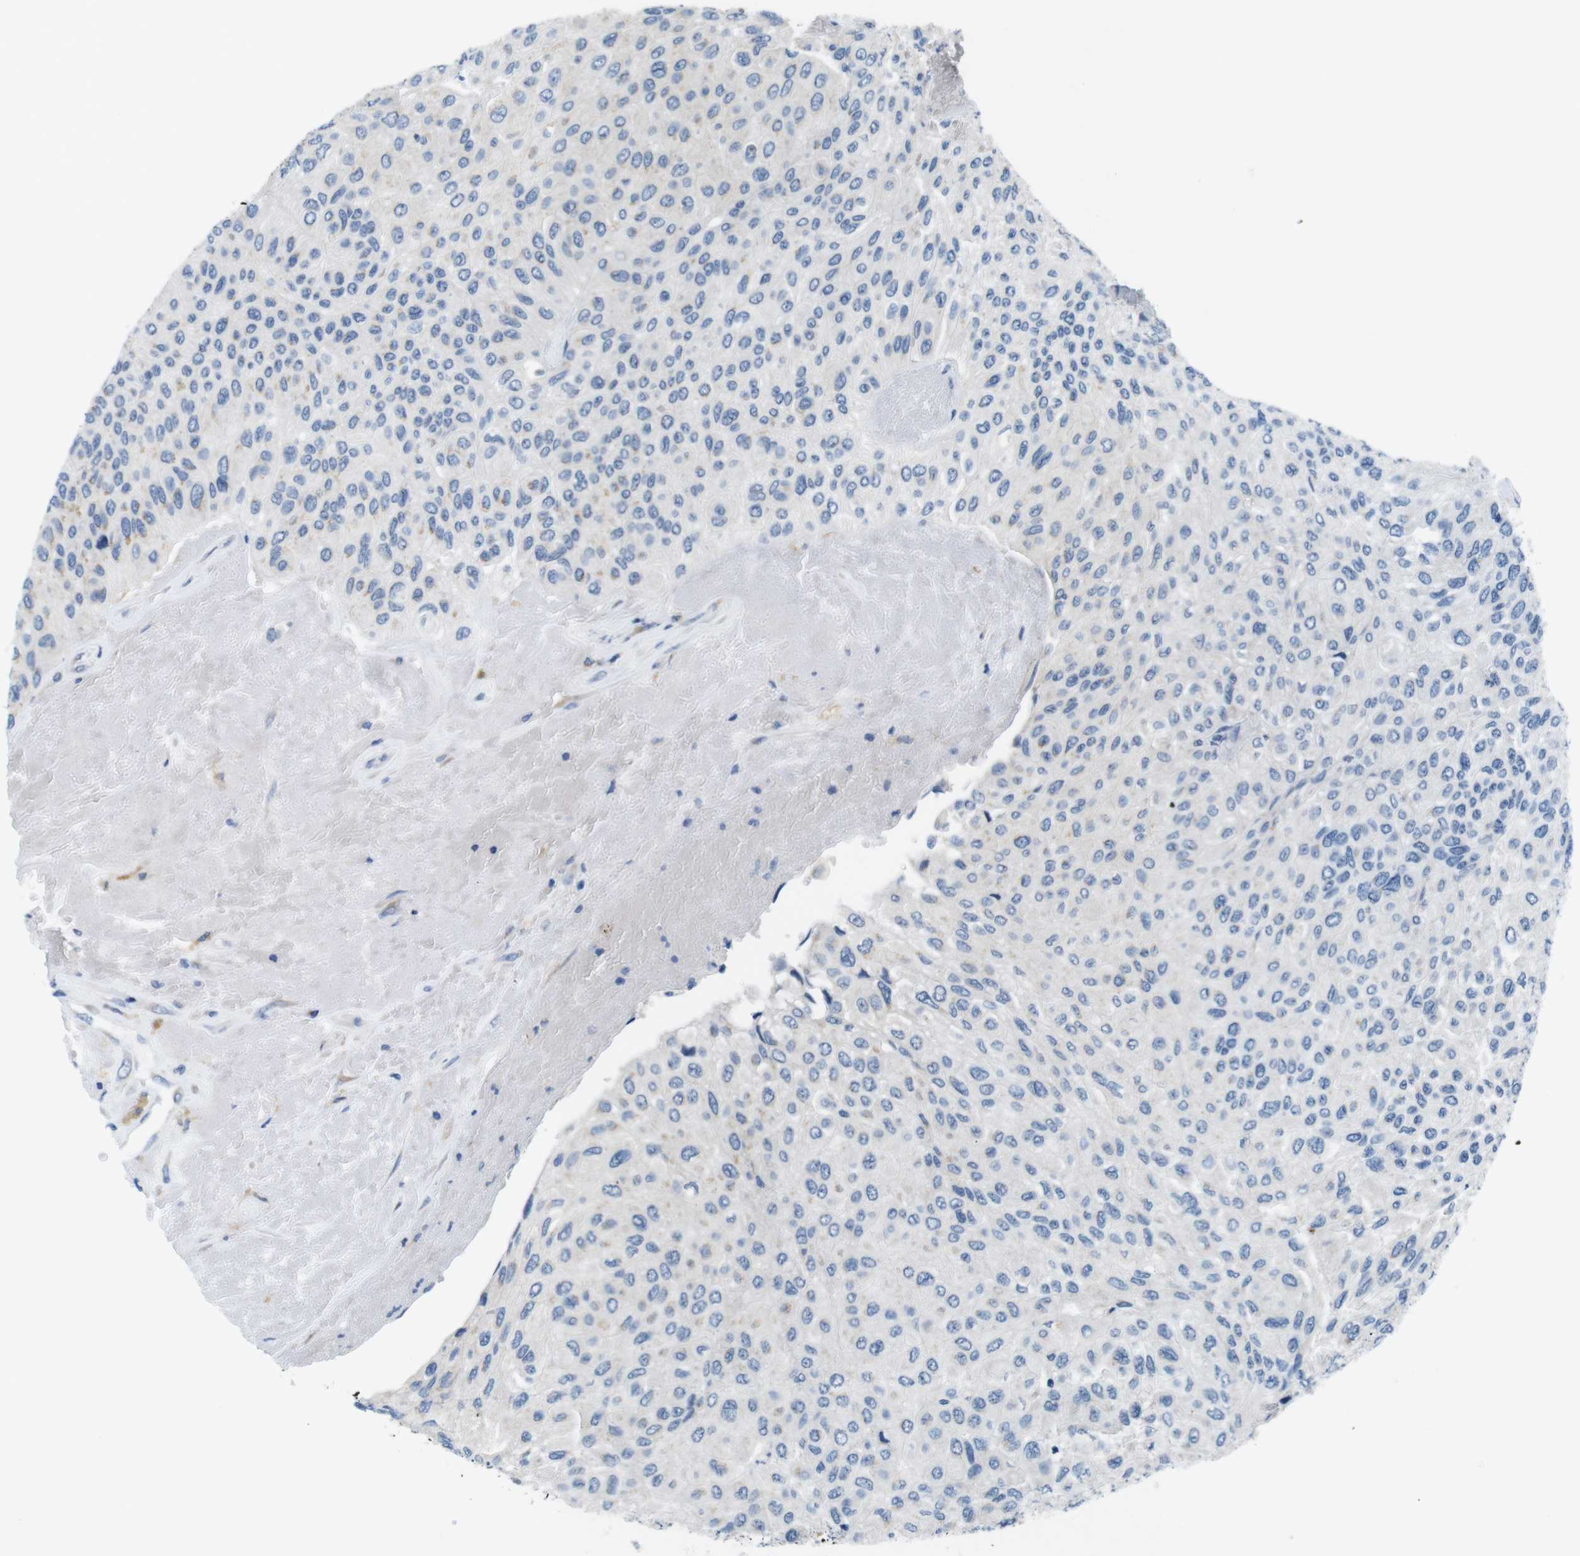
{"staining": {"intensity": "weak", "quantity": "<25%", "location": "cytoplasmic/membranous"}, "tissue": "urothelial cancer", "cell_type": "Tumor cells", "image_type": "cancer", "snomed": [{"axis": "morphology", "description": "Urothelial carcinoma, High grade"}, {"axis": "topography", "description": "Urinary bladder"}], "caption": "Tumor cells are negative for brown protein staining in urothelial cancer.", "gene": "GOLGA2", "patient": {"sex": "male", "age": 66}}